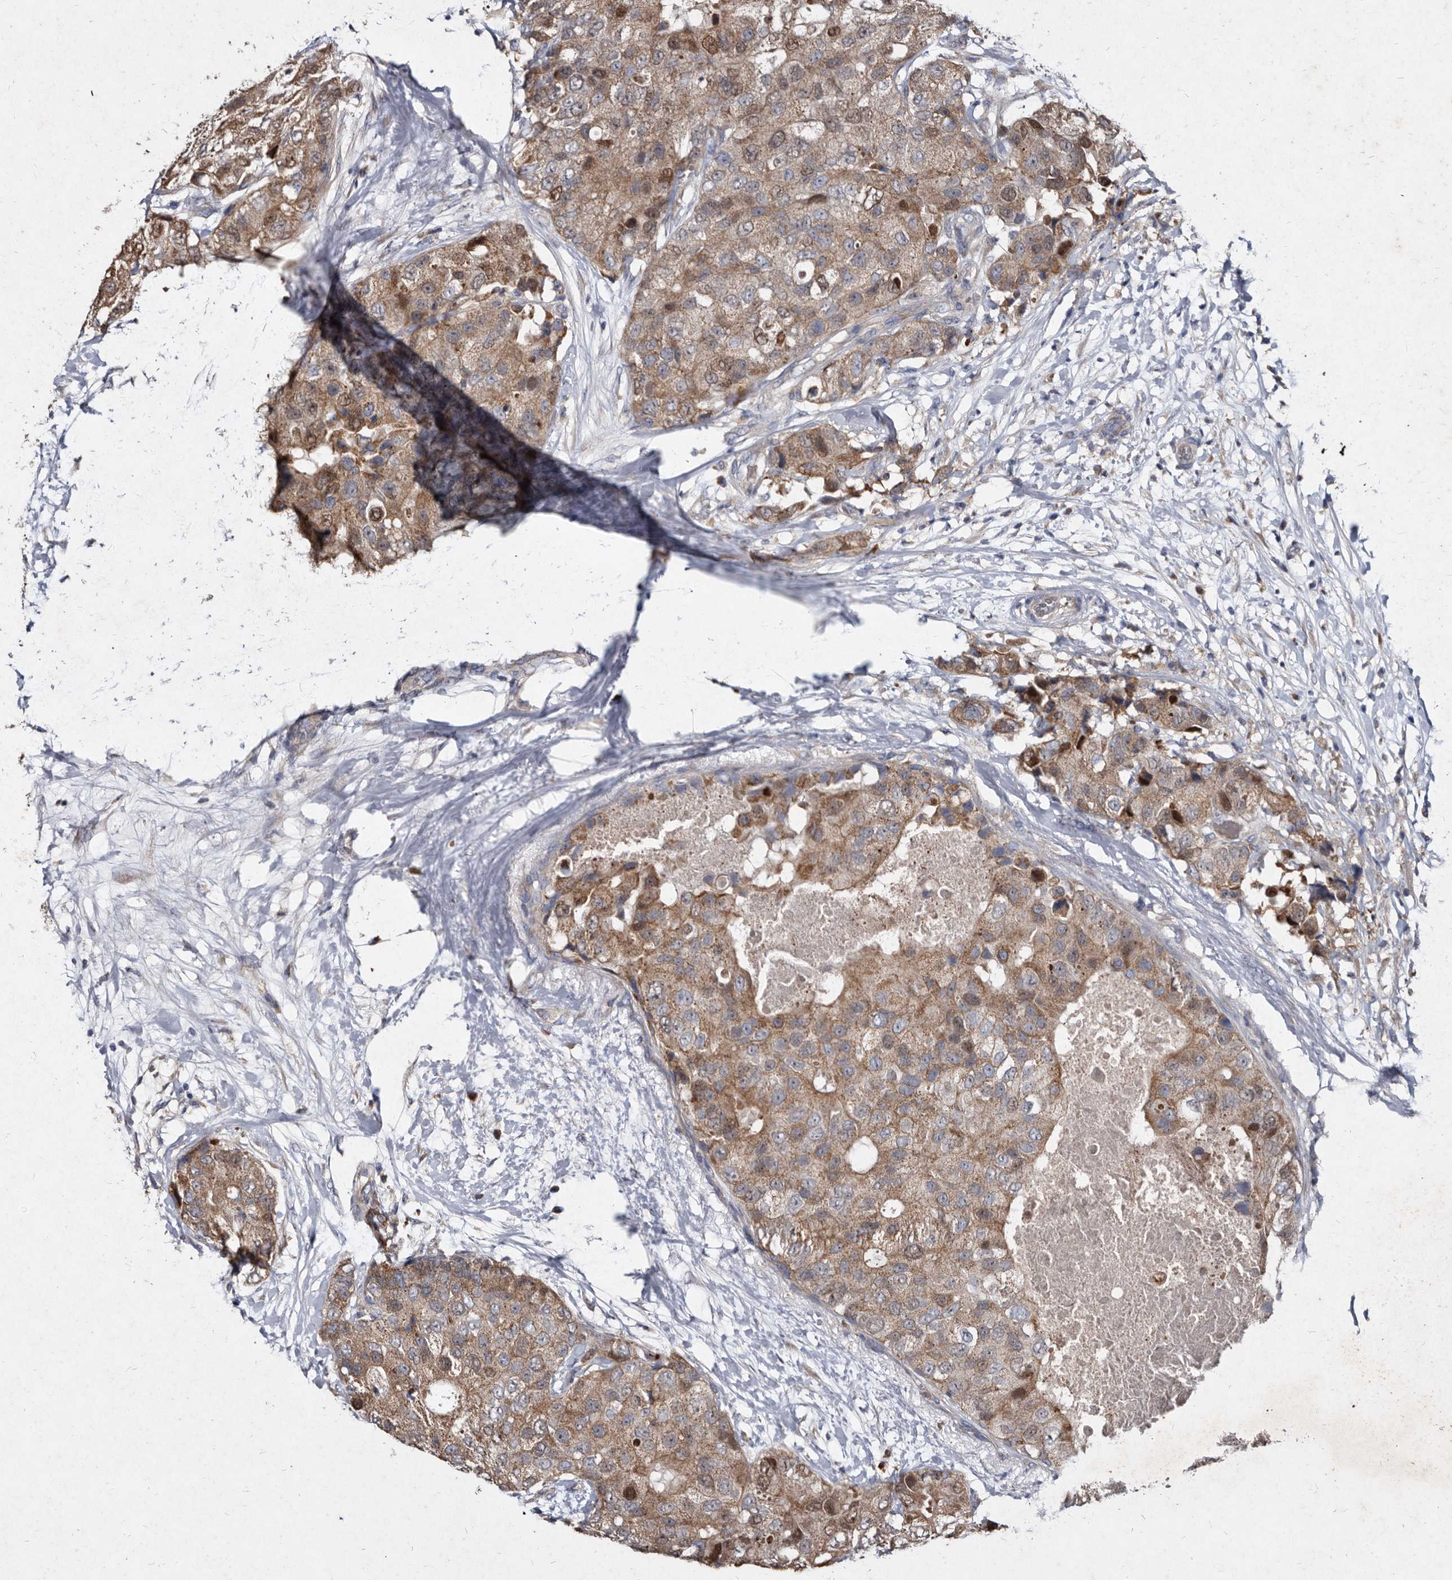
{"staining": {"intensity": "moderate", "quantity": ">75%", "location": "cytoplasmic/membranous"}, "tissue": "breast cancer", "cell_type": "Tumor cells", "image_type": "cancer", "snomed": [{"axis": "morphology", "description": "Duct carcinoma"}, {"axis": "topography", "description": "Breast"}], "caption": "Tumor cells exhibit medium levels of moderate cytoplasmic/membranous expression in approximately >75% of cells in human breast cancer. The protein of interest is stained brown, and the nuclei are stained in blue (DAB (3,3'-diaminobenzidine) IHC with brightfield microscopy, high magnification).", "gene": "YPEL3", "patient": {"sex": "female", "age": 62}}